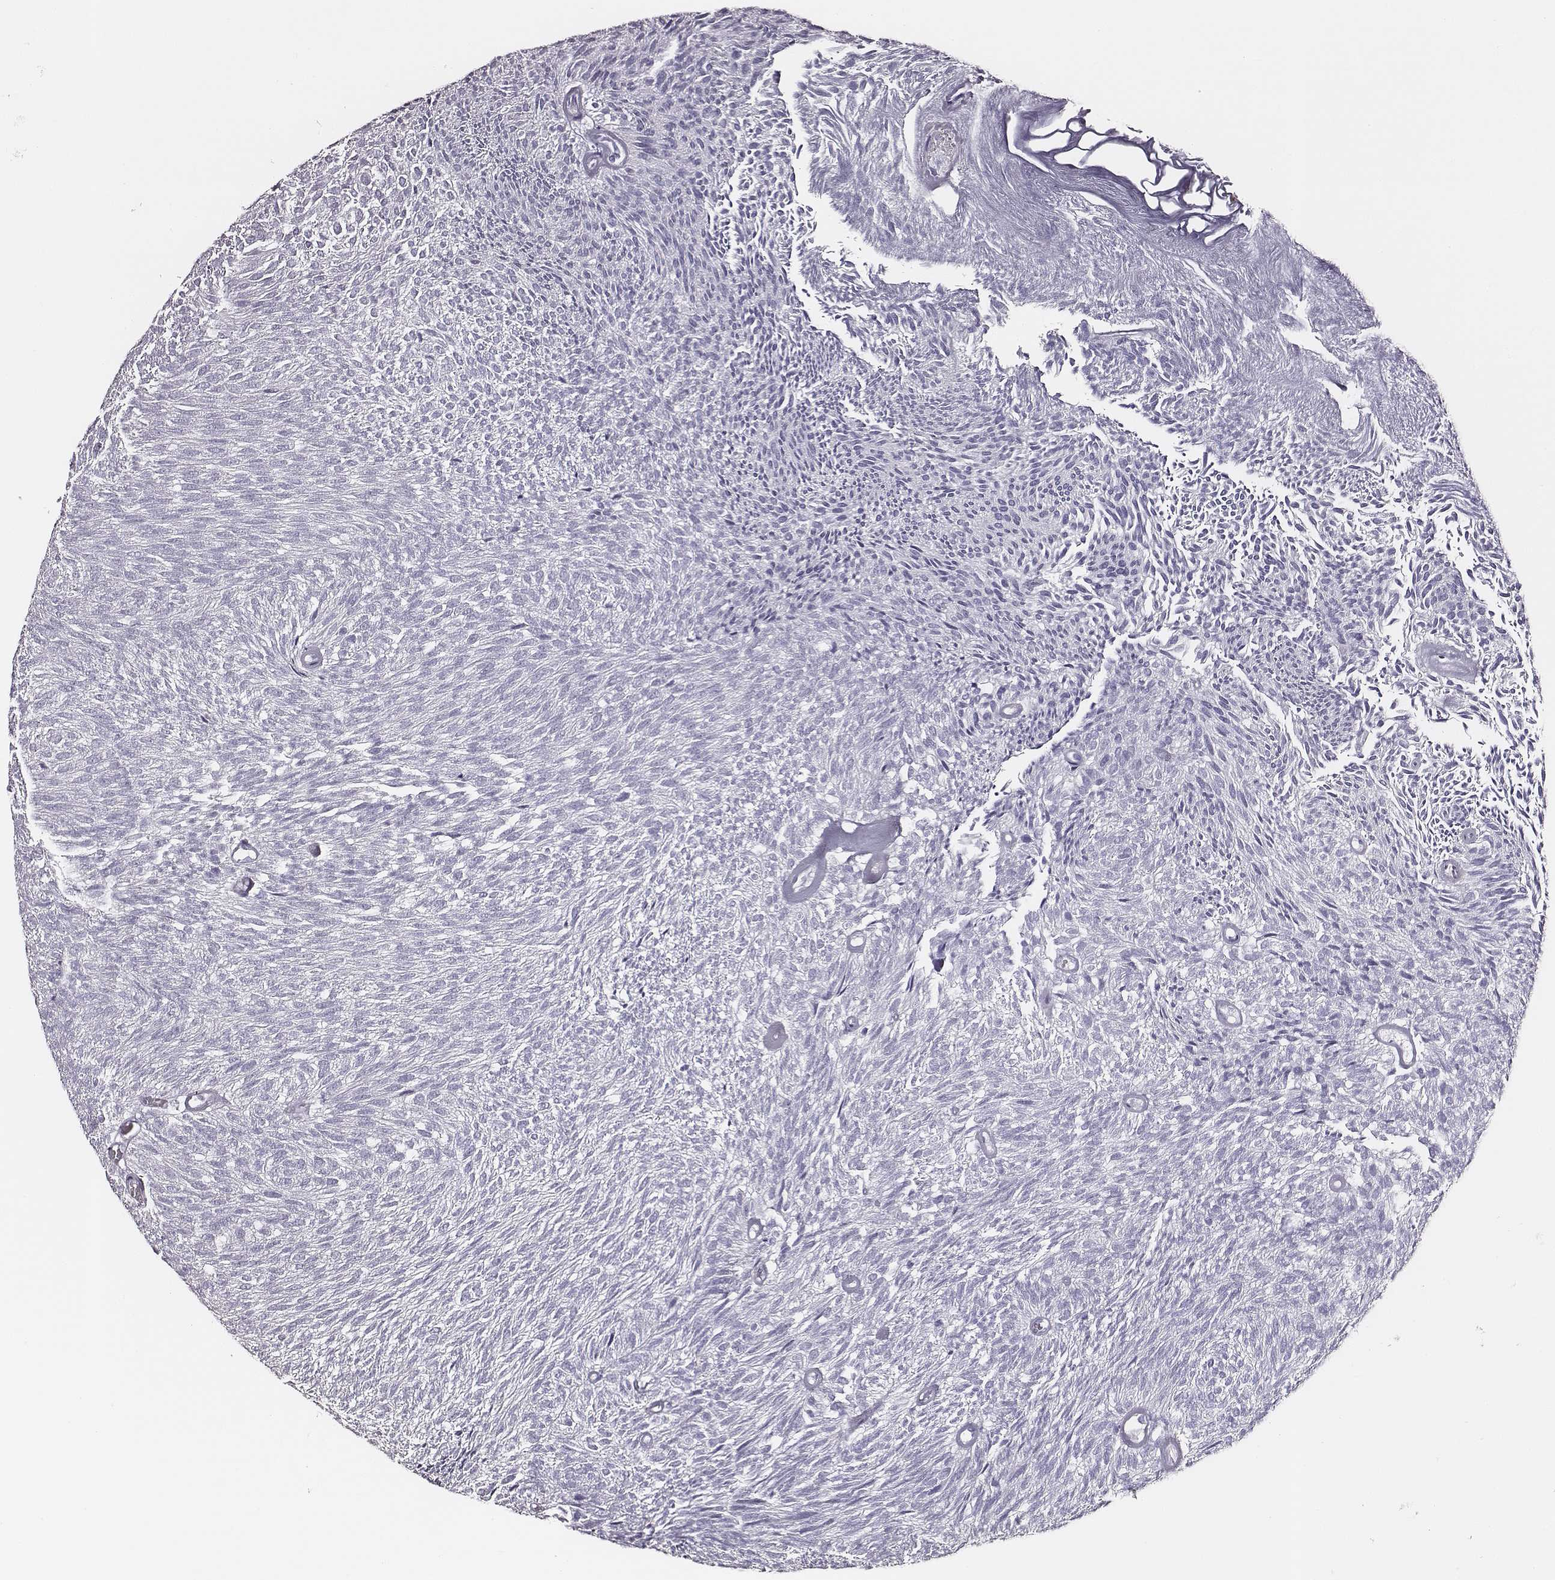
{"staining": {"intensity": "negative", "quantity": "none", "location": "none"}, "tissue": "urothelial cancer", "cell_type": "Tumor cells", "image_type": "cancer", "snomed": [{"axis": "morphology", "description": "Urothelial carcinoma, Low grade"}, {"axis": "topography", "description": "Urinary bladder"}], "caption": "Immunohistochemistry (IHC) image of urothelial cancer stained for a protein (brown), which reveals no expression in tumor cells.", "gene": "DPEP1", "patient": {"sex": "male", "age": 77}}